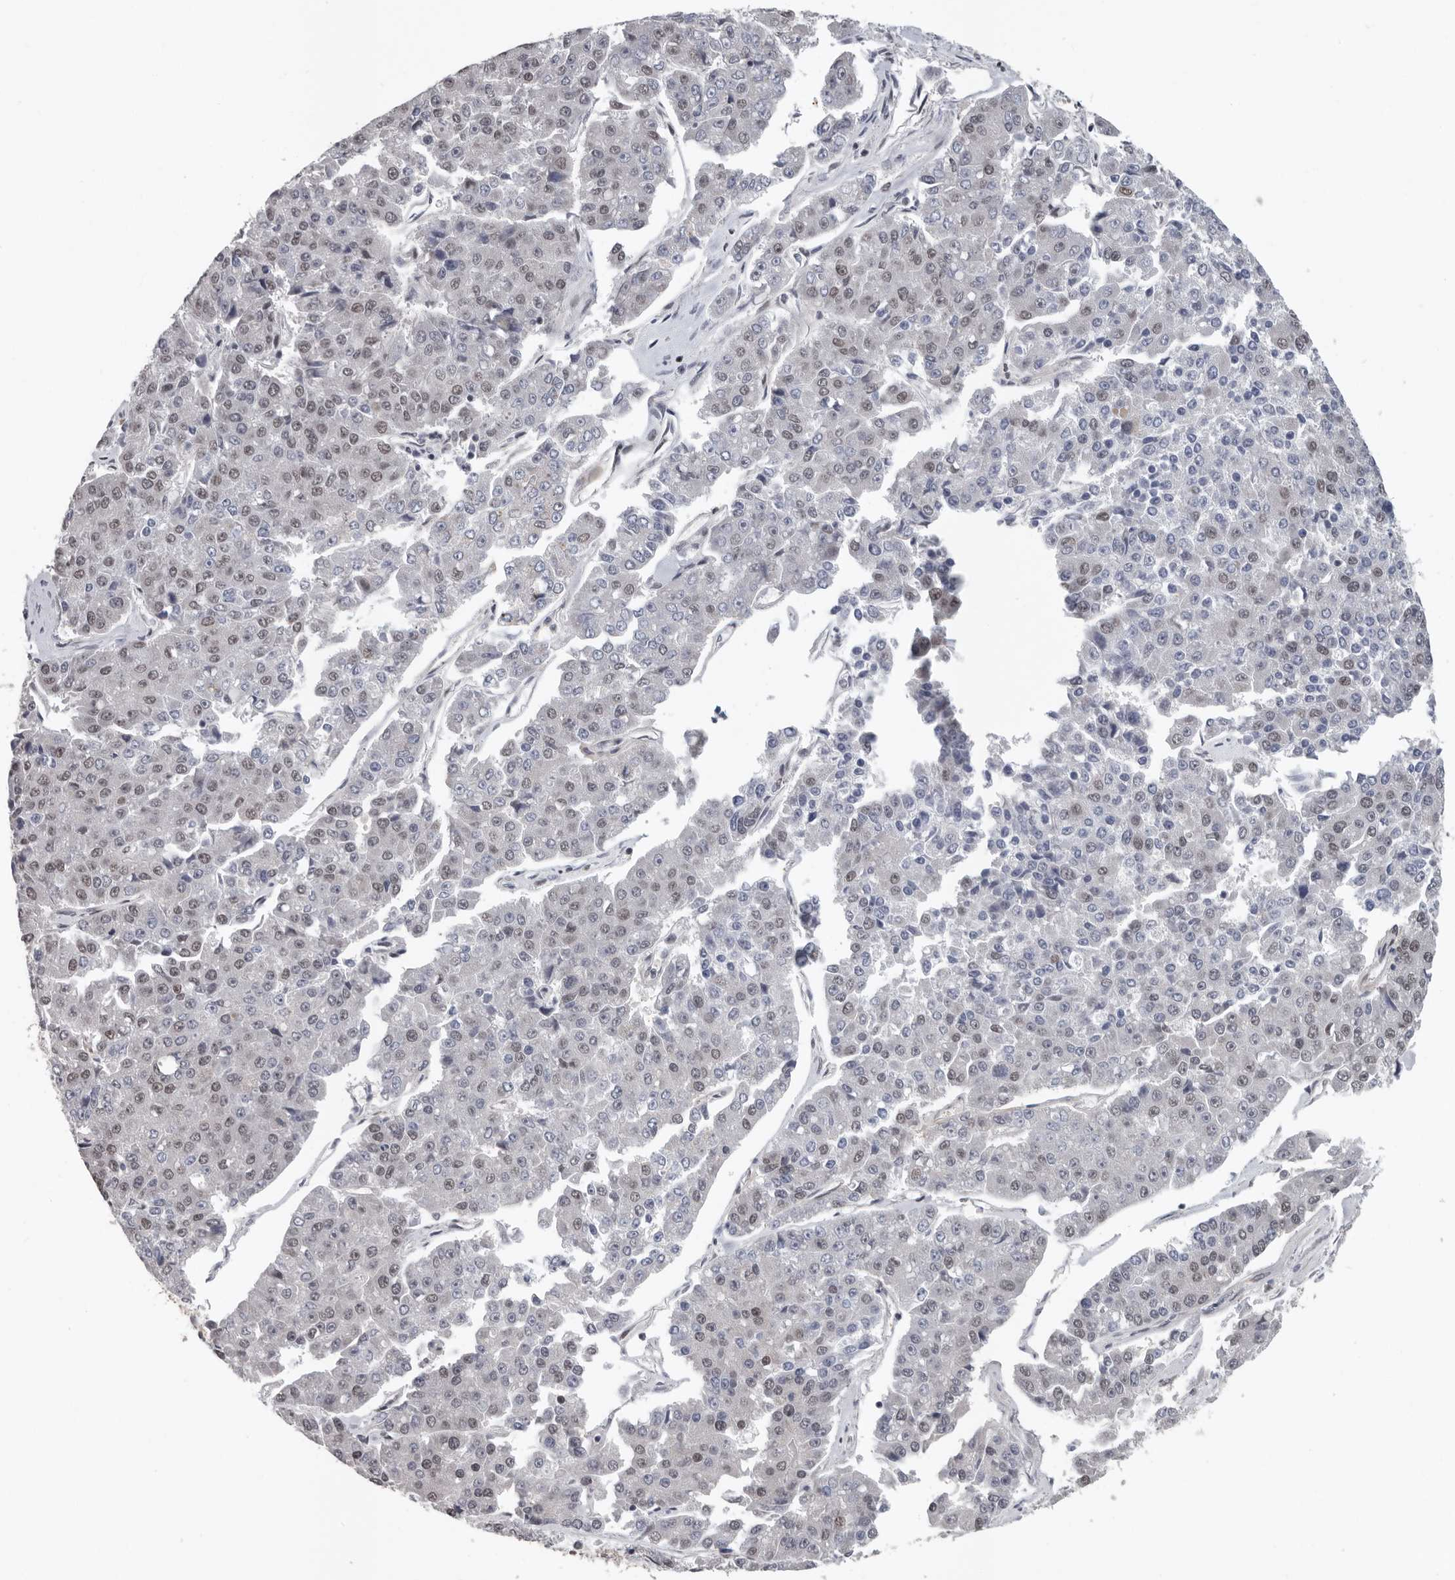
{"staining": {"intensity": "negative", "quantity": "none", "location": "none"}, "tissue": "pancreatic cancer", "cell_type": "Tumor cells", "image_type": "cancer", "snomed": [{"axis": "morphology", "description": "Adenocarcinoma, NOS"}, {"axis": "topography", "description": "Pancreas"}], "caption": "Human adenocarcinoma (pancreatic) stained for a protein using IHC exhibits no positivity in tumor cells.", "gene": "RALGPS2", "patient": {"sex": "male", "age": 50}}